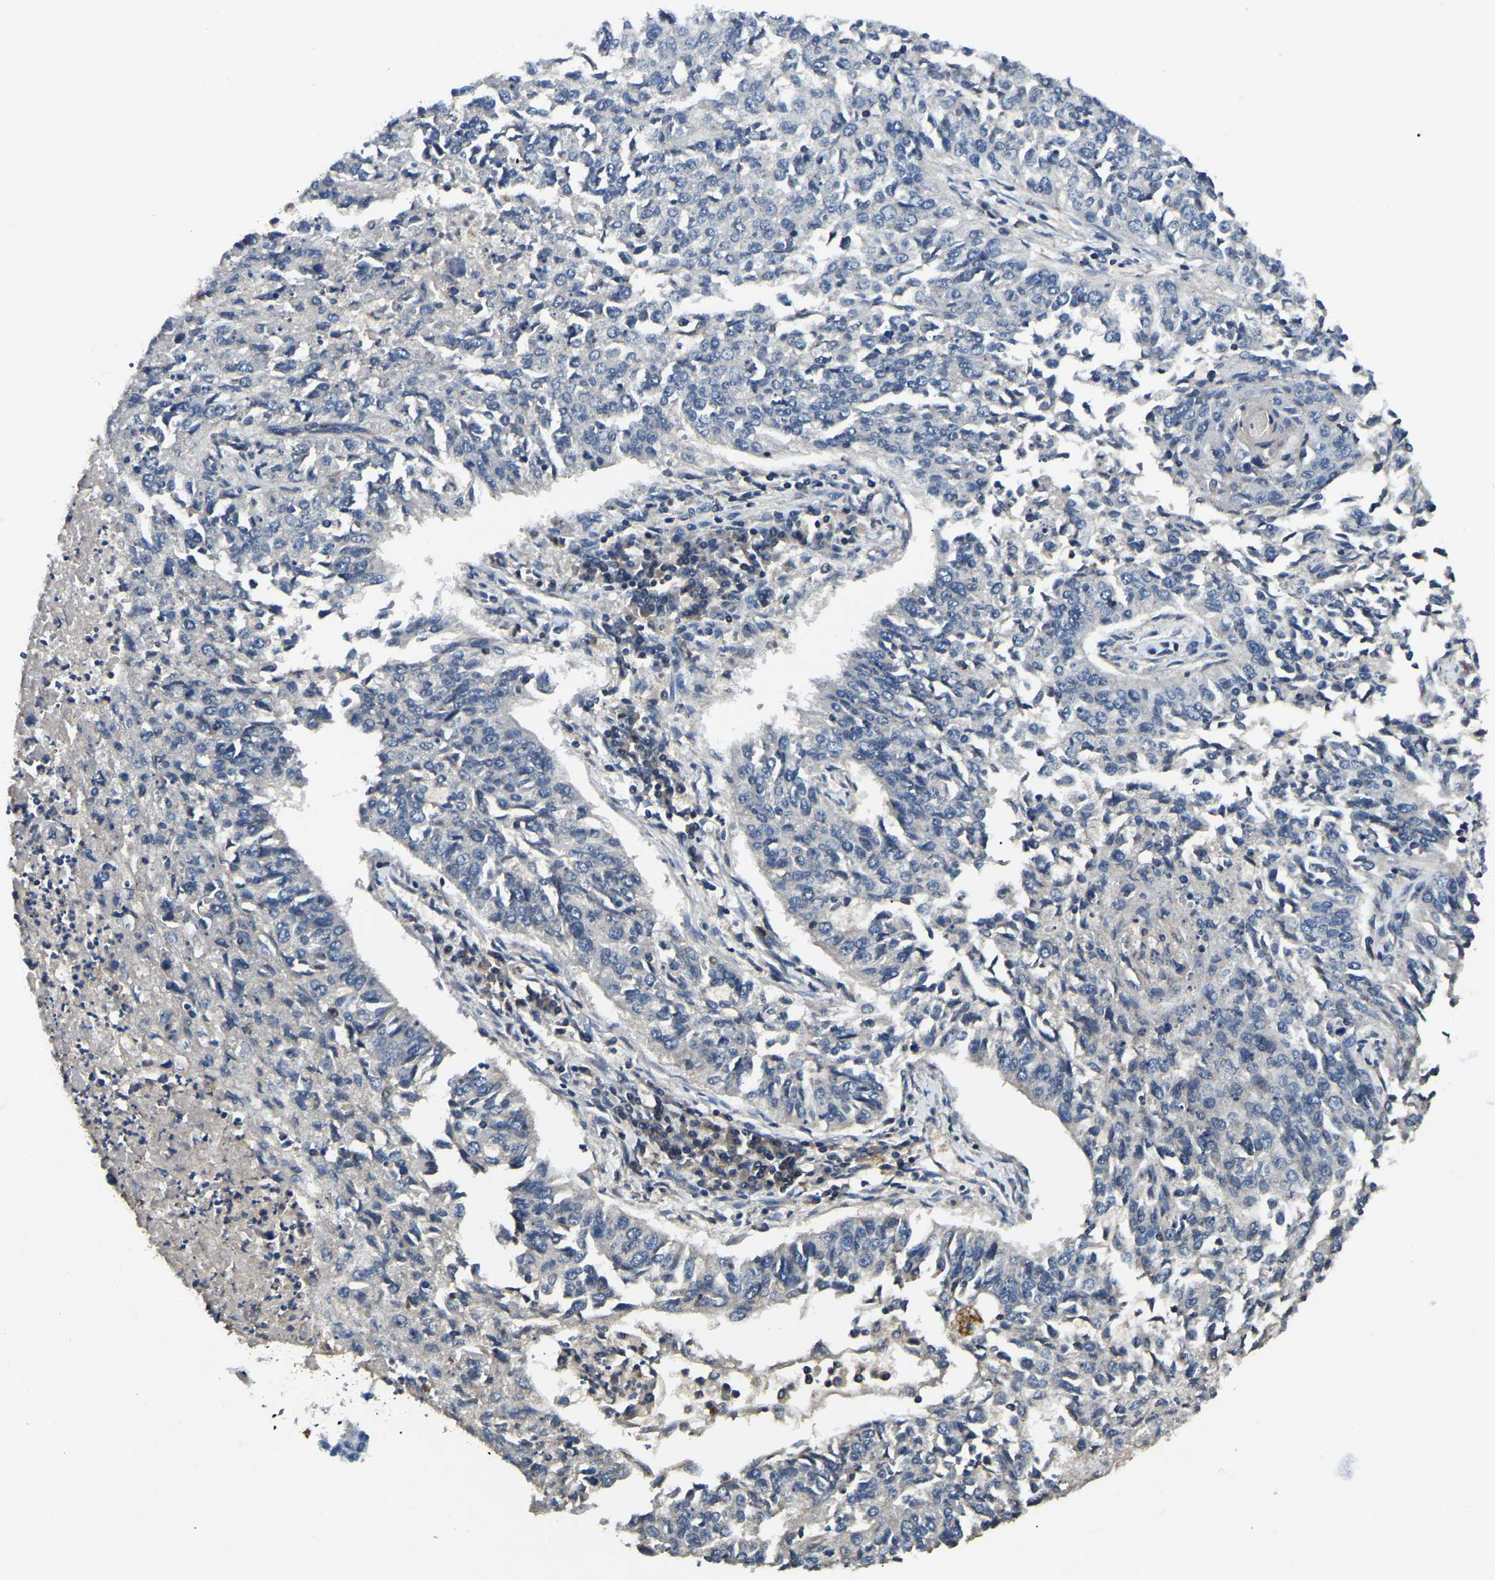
{"staining": {"intensity": "negative", "quantity": "none", "location": "none"}, "tissue": "lung cancer", "cell_type": "Tumor cells", "image_type": "cancer", "snomed": [{"axis": "morphology", "description": "Normal tissue, NOS"}, {"axis": "morphology", "description": "Squamous cell carcinoma, NOS"}, {"axis": "topography", "description": "Cartilage tissue"}, {"axis": "topography", "description": "Bronchus"}, {"axis": "topography", "description": "Lung"}], "caption": "IHC image of human squamous cell carcinoma (lung) stained for a protein (brown), which shows no positivity in tumor cells.", "gene": "SMPD2", "patient": {"sex": "female", "age": 49}}